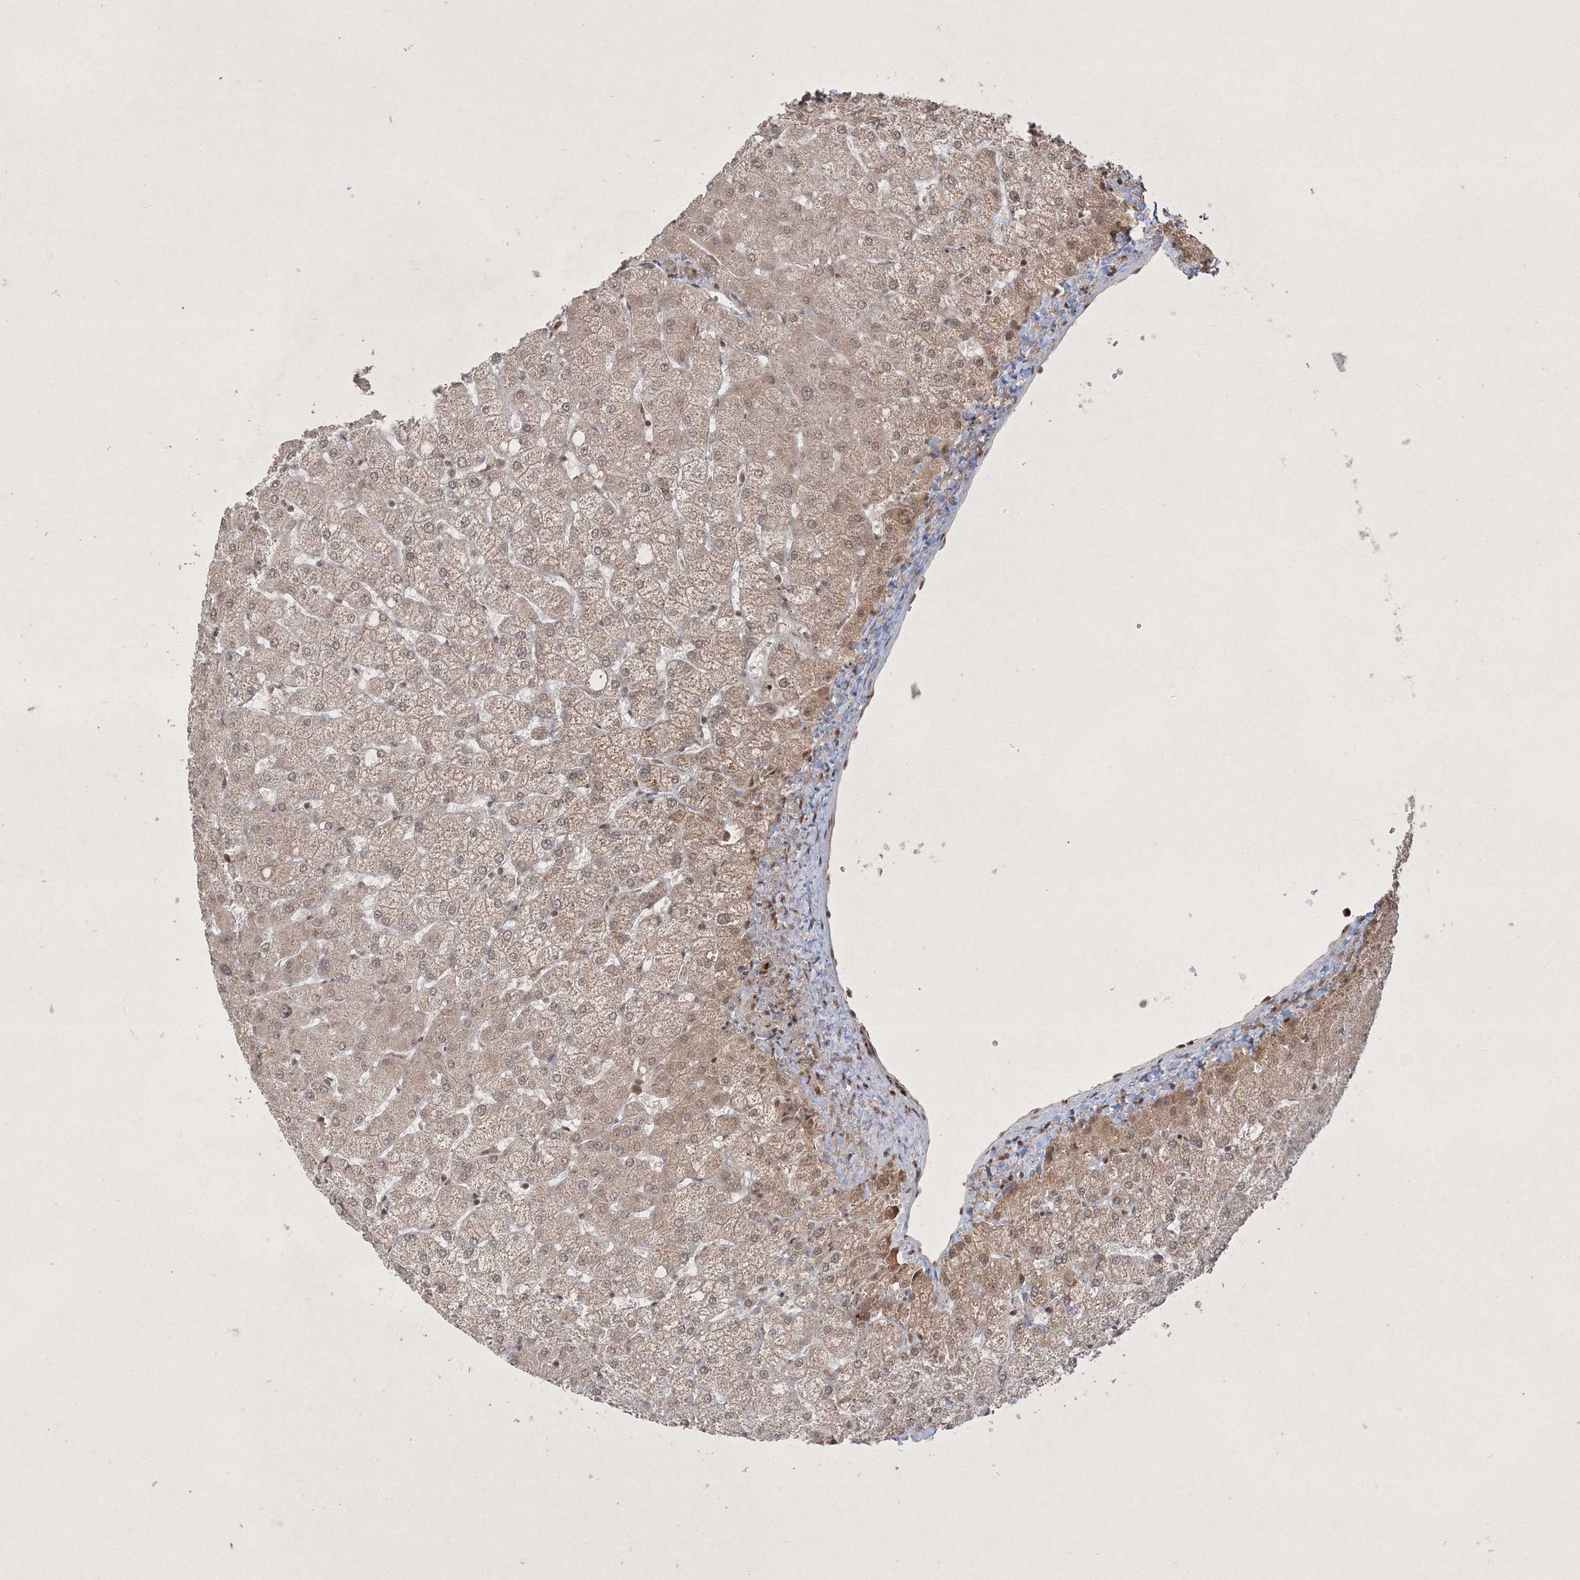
{"staining": {"intensity": "negative", "quantity": "none", "location": "none"}, "tissue": "liver", "cell_type": "Cholangiocytes", "image_type": "normal", "snomed": [{"axis": "morphology", "description": "Normal tissue, NOS"}, {"axis": "topography", "description": "Liver"}], "caption": "Immunohistochemistry (IHC) of benign human liver displays no expression in cholangiocytes. The staining was performed using DAB (3,3'-diaminobenzidine) to visualize the protein expression in brown, while the nuclei were stained in blue with hematoxylin (Magnification: 20x).", "gene": "TAB1", "patient": {"sex": "female", "age": 54}}